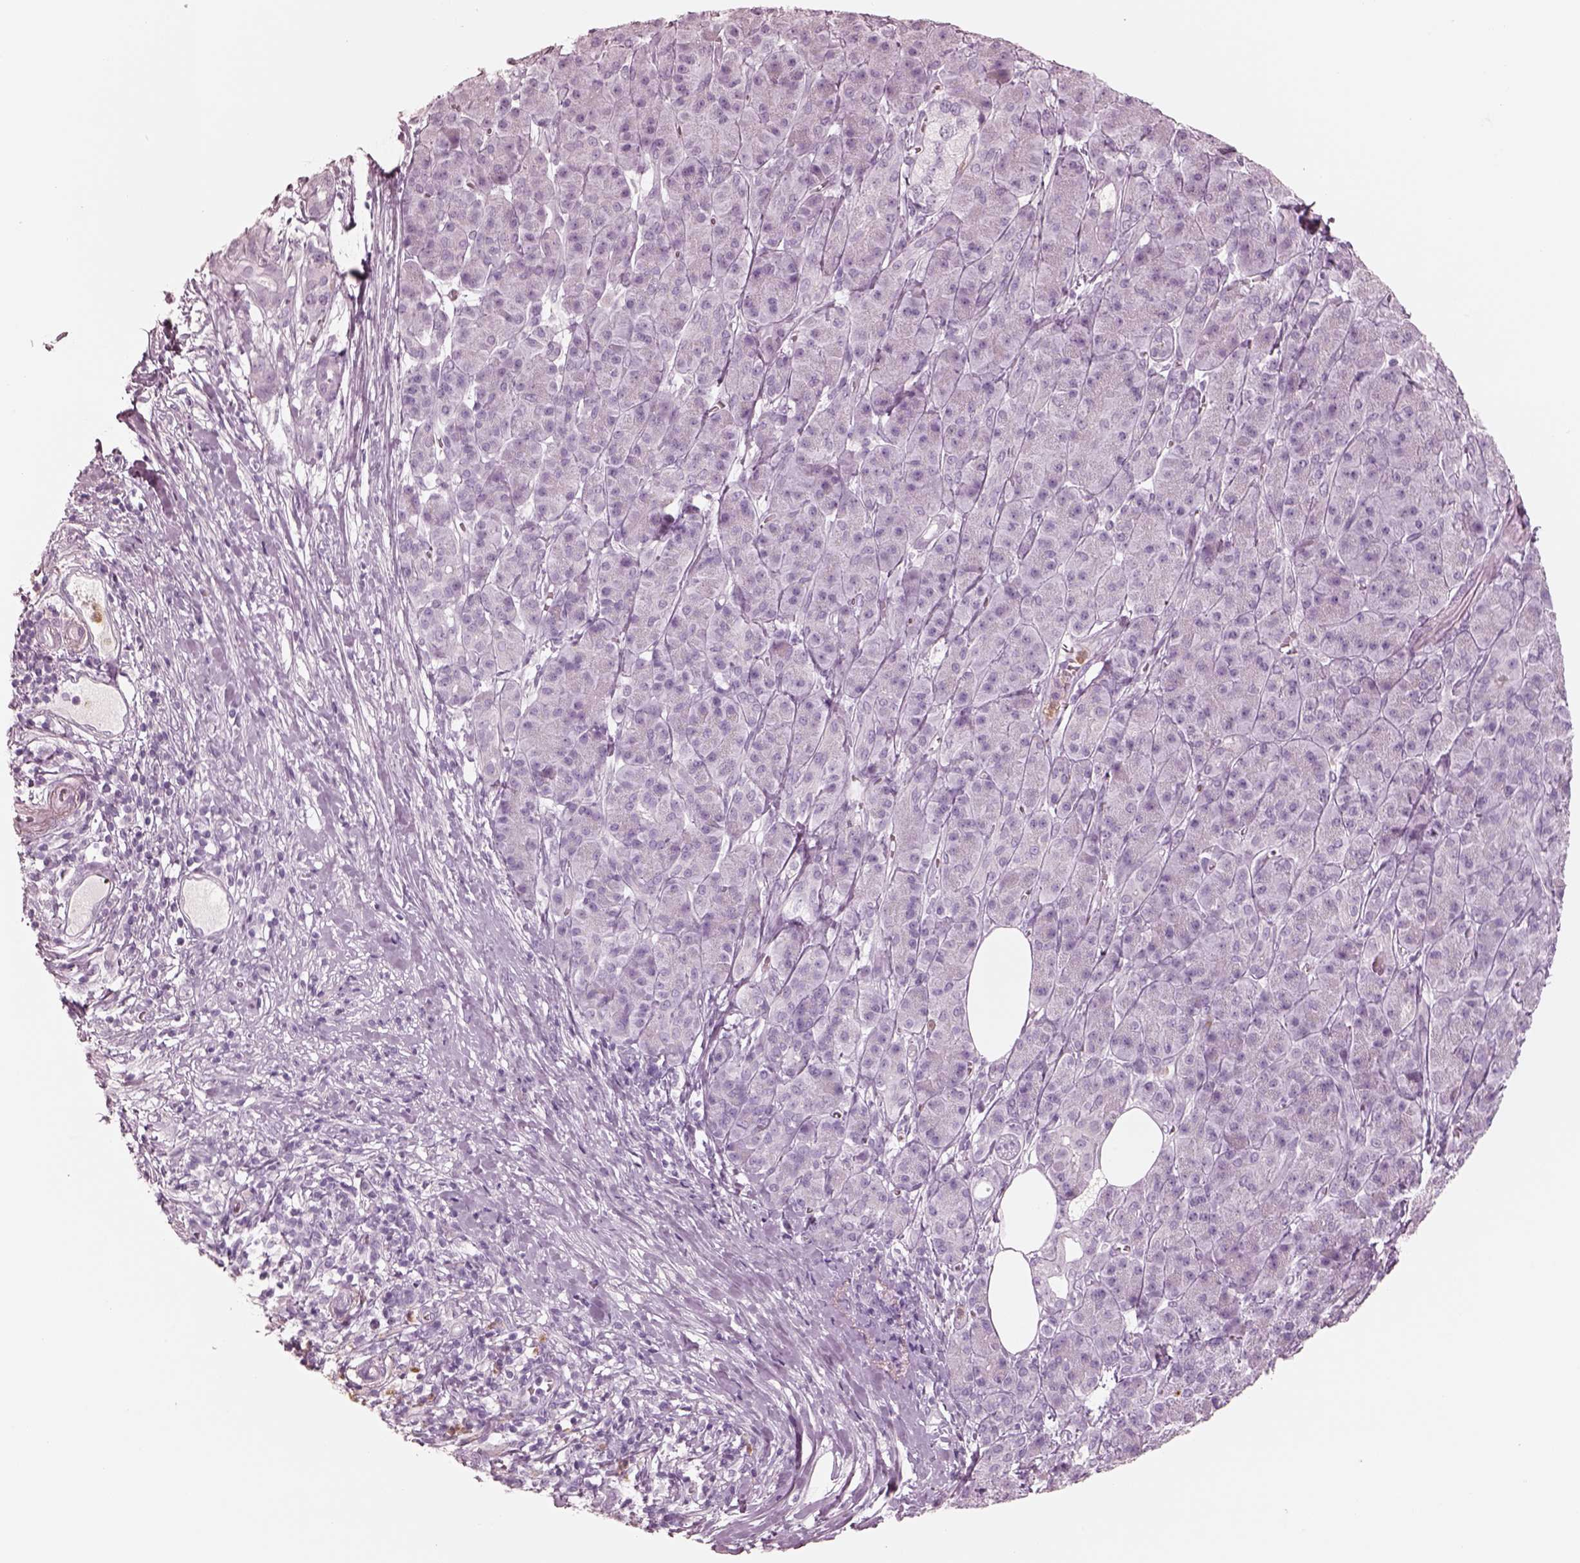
{"staining": {"intensity": "negative", "quantity": "none", "location": "none"}, "tissue": "pancreatic cancer", "cell_type": "Tumor cells", "image_type": "cancer", "snomed": [{"axis": "morphology", "description": "Adenocarcinoma, NOS"}, {"axis": "topography", "description": "Pancreas"}], "caption": "Immunohistochemical staining of pancreatic adenocarcinoma shows no significant expression in tumor cells.", "gene": "ELANE", "patient": {"sex": "male", "age": 61}}